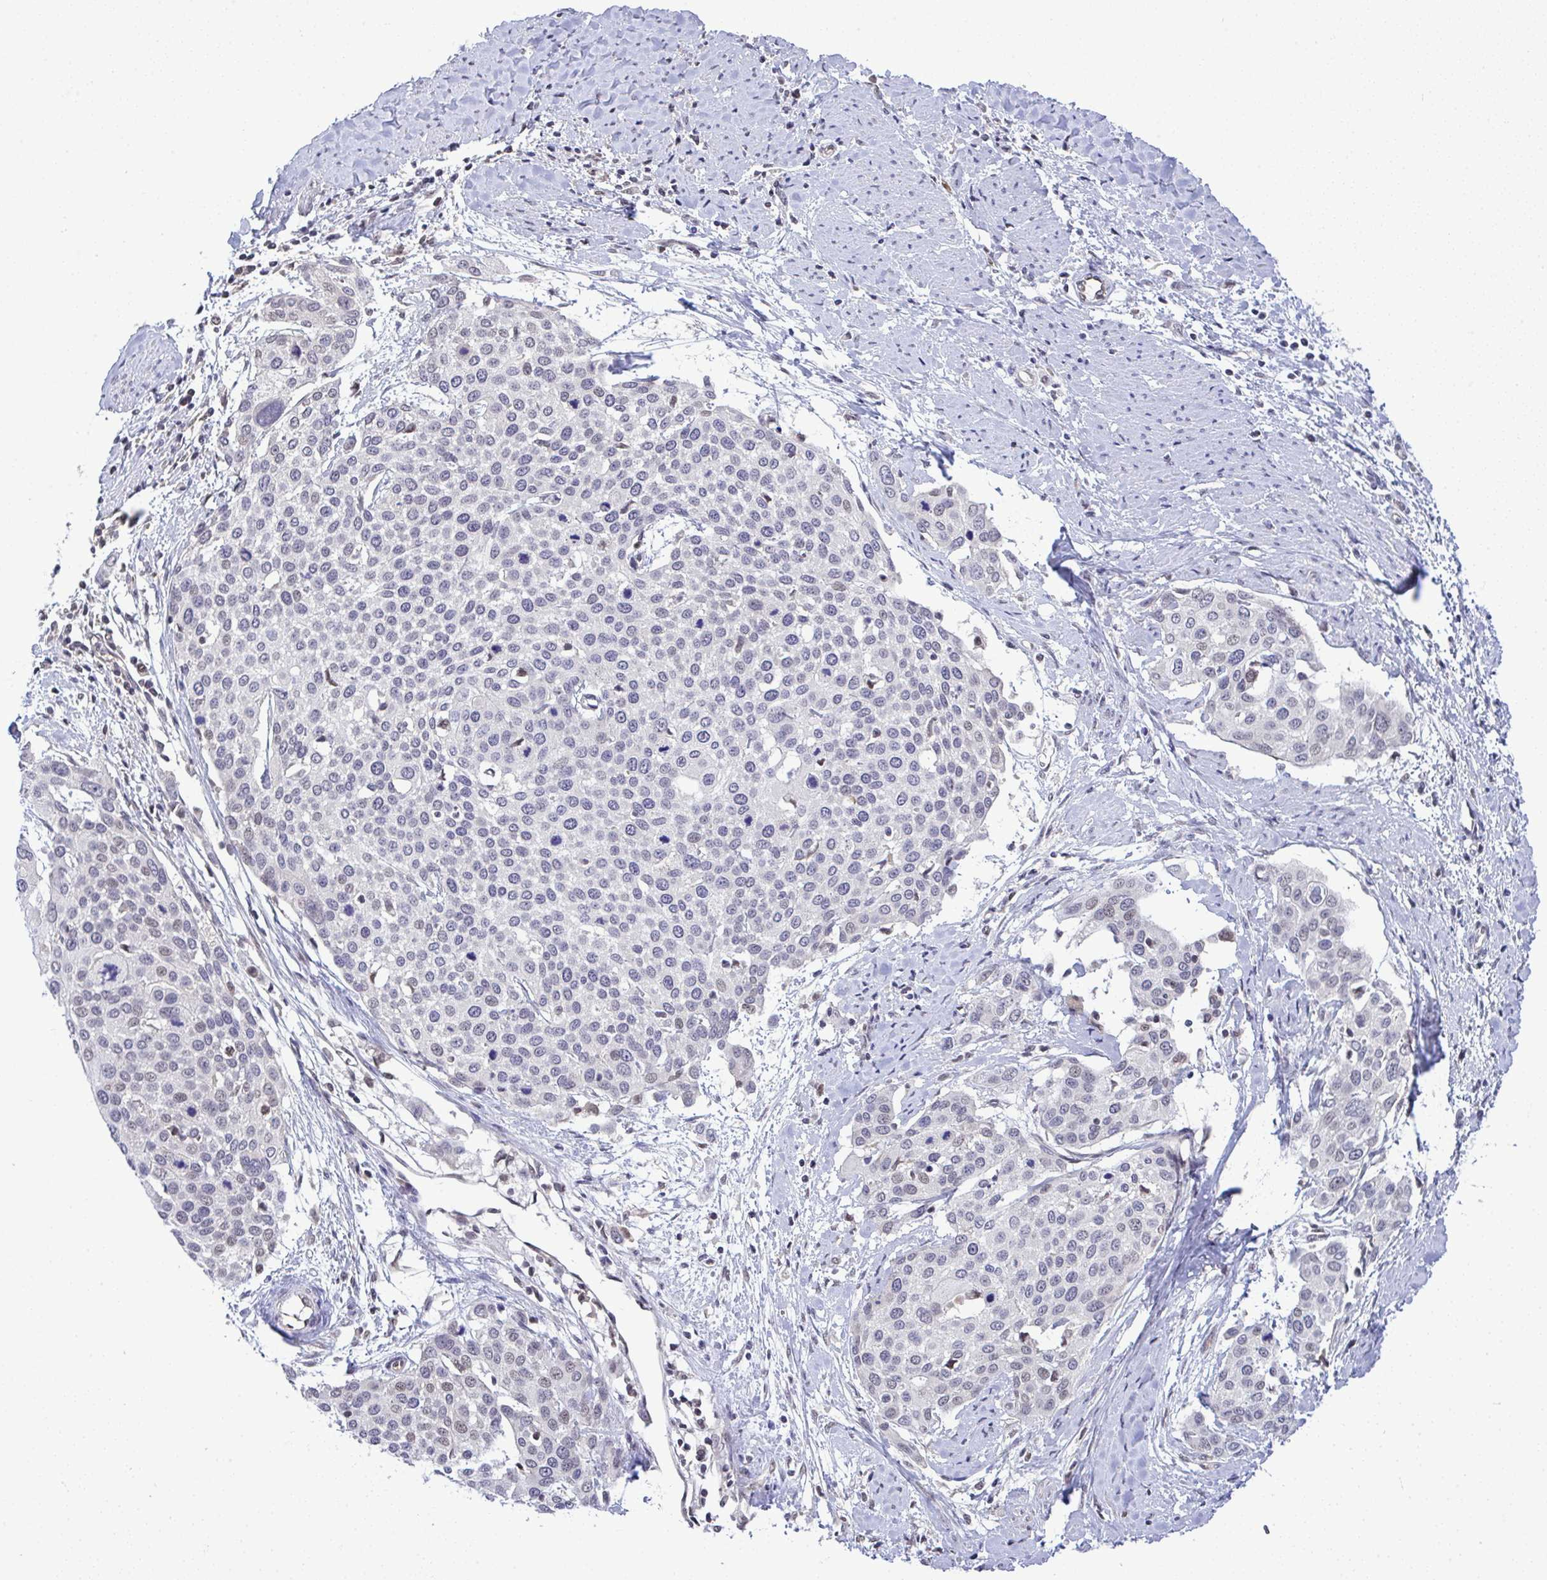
{"staining": {"intensity": "weak", "quantity": "<25%", "location": "nuclear"}, "tissue": "cervical cancer", "cell_type": "Tumor cells", "image_type": "cancer", "snomed": [{"axis": "morphology", "description": "Squamous cell carcinoma, NOS"}, {"axis": "topography", "description": "Cervix"}], "caption": "This is an immunohistochemistry (IHC) image of cervical cancer. There is no staining in tumor cells.", "gene": "C9orf64", "patient": {"sex": "female", "age": 44}}